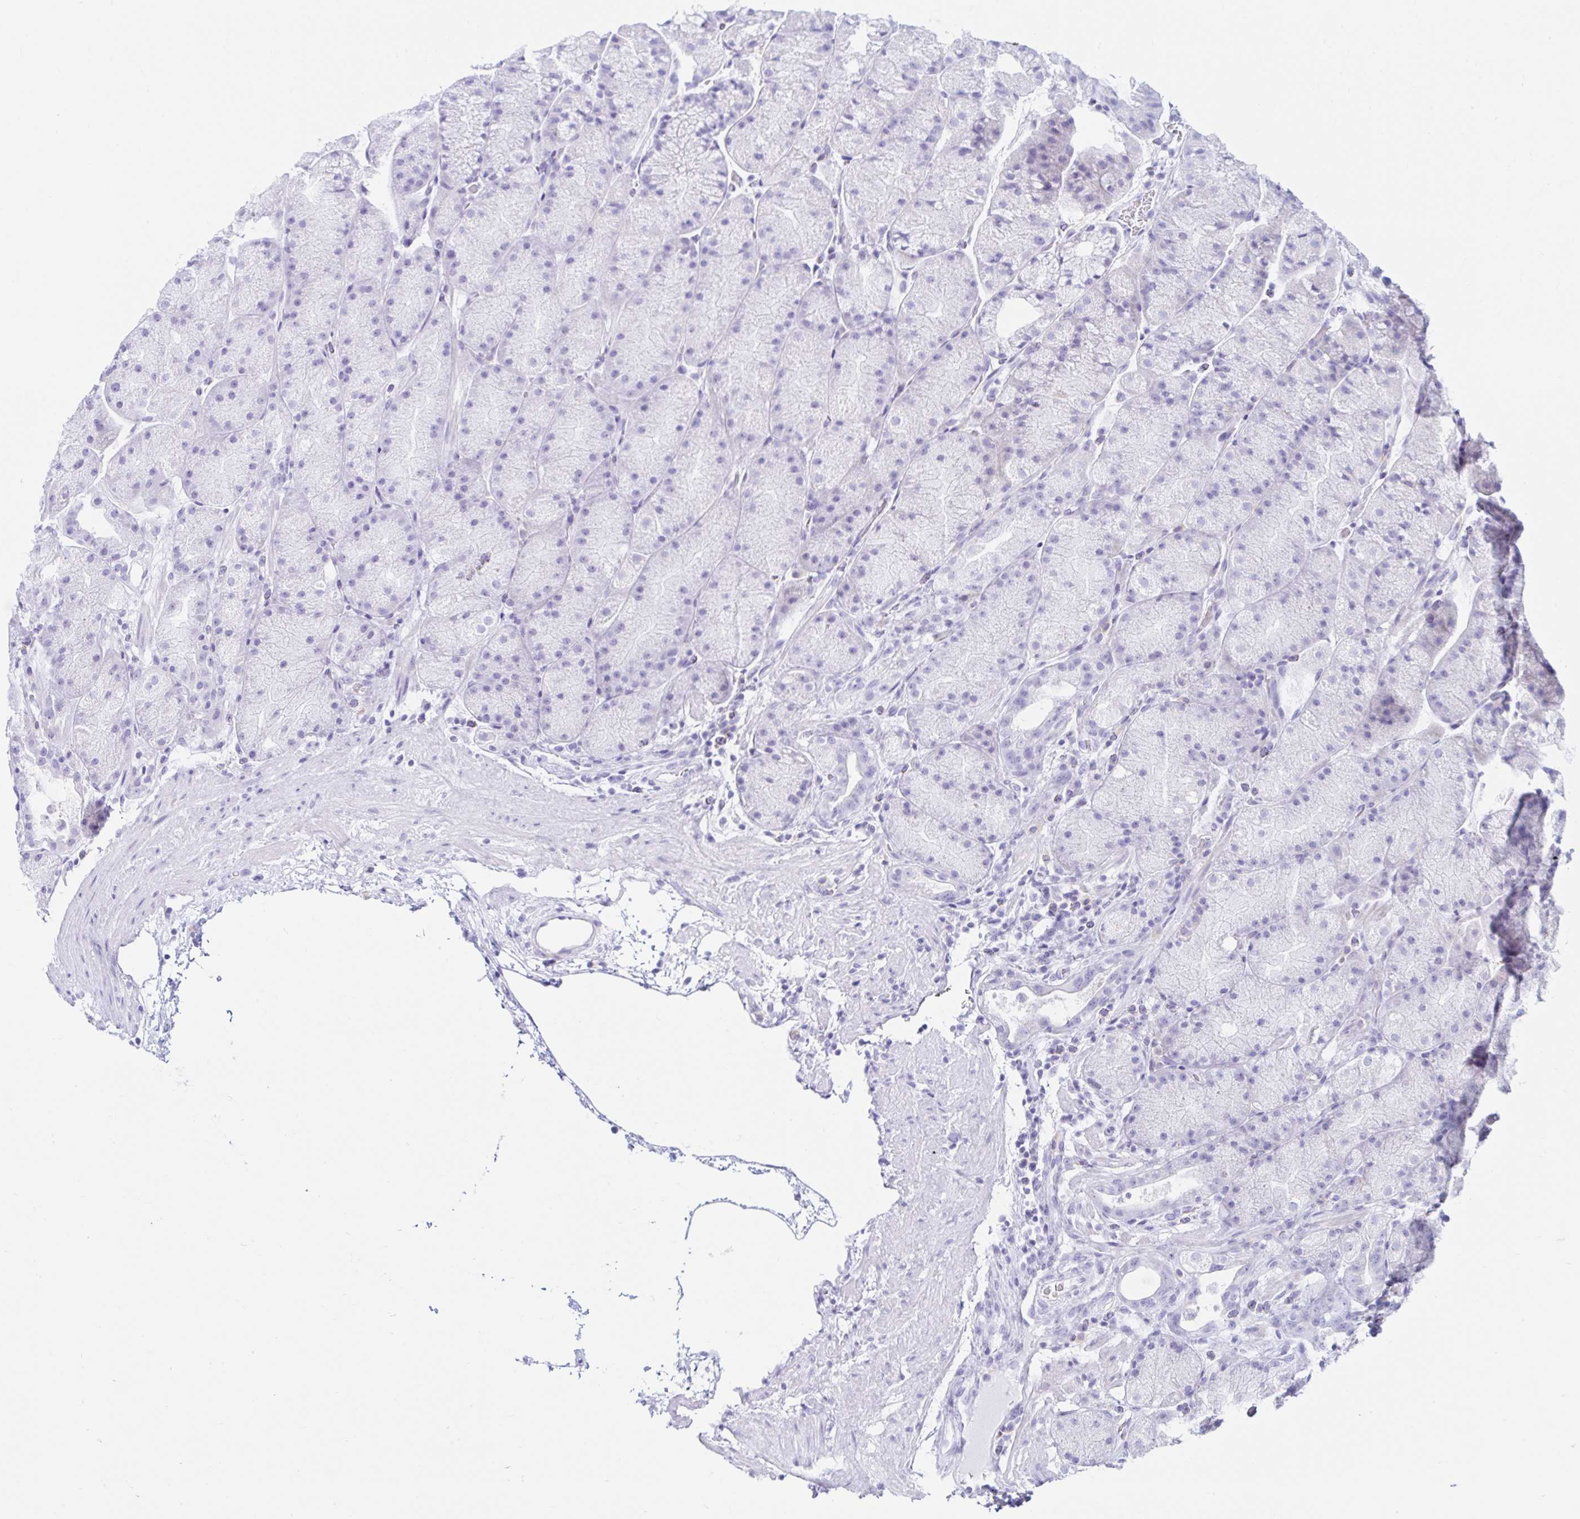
{"staining": {"intensity": "negative", "quantity": "none", "location": "none"}, "tissue": "stomach", "cell_type": "Glandular cells", "image_type": "normal", "snomed": [{"axis": "morphology", "description": "Normal tissue, NOS"}, {"axis": "topography", "description": "Stomach, upper"}, {"axis": "topography", "description": "Stomach"}], "caption": "Immunohistochemistry (IHC) of unremarkable human stomach demonstrates no staining in glandular cells.", "gene": "BEST1", "patient": {"sex": "male", "age": 48}}